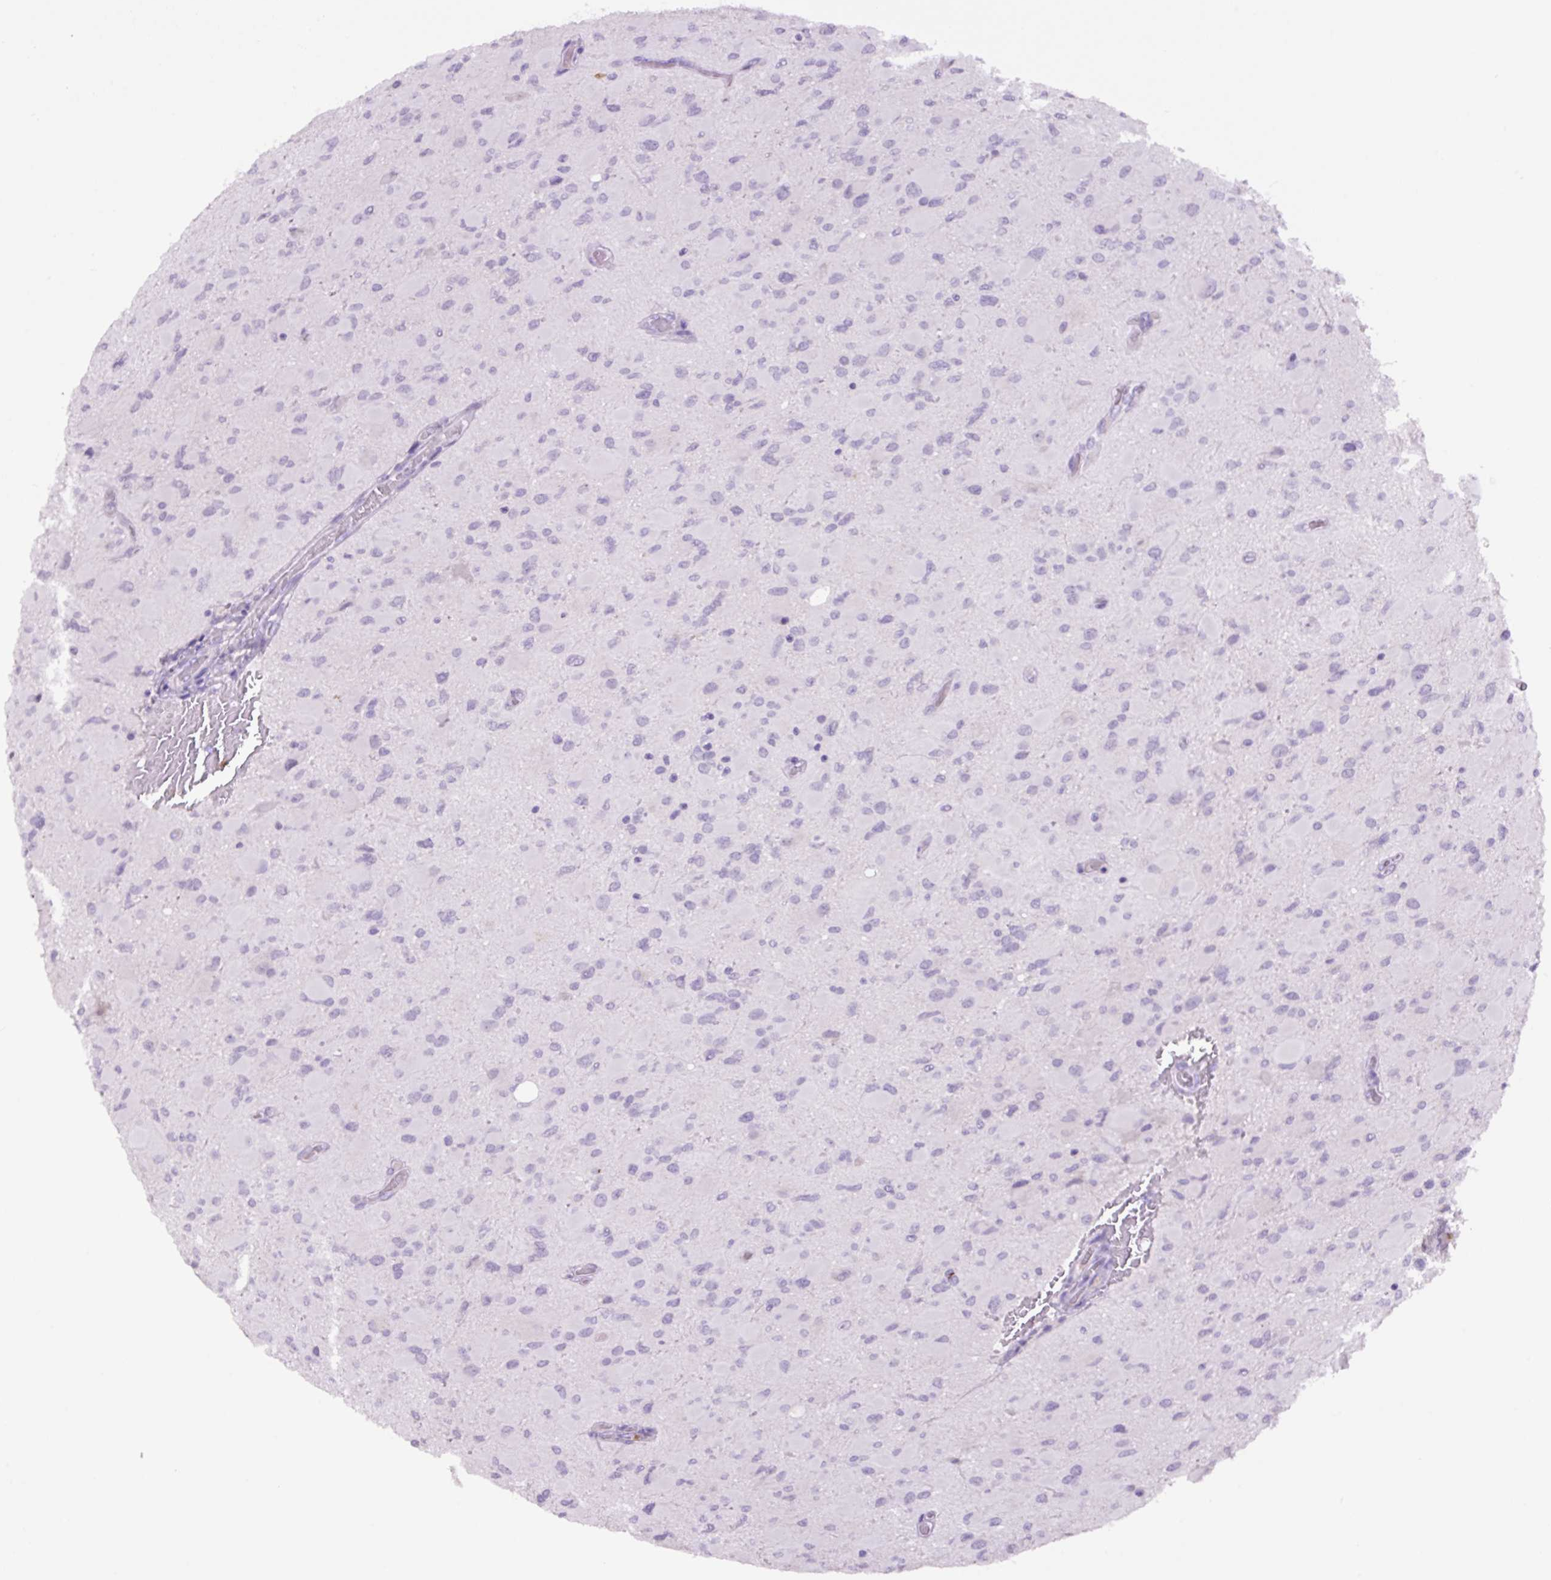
{"staining": {"intensity": "negative", "quantity": "none", "location": "none"}, "tissue": "glioma", "cell_type": "Tumor cells", "image_type": "cancer", "snomed": [{"axis": "morphology", "description": "Glioma, malignant, High grade"}, {"axis": "topography", "description": "Cerebral cortex"}], "caption": "High magnification brightfield microscopy of malignant glioma (high-grade) stained with DAB (3,3'-diaminobenzidine) (brown) and counterstained with hematoxylin (blue): tumor cells show no significant expression.", "gene": "MFSD3", "patient": {"sex": "female", "age": 36}}